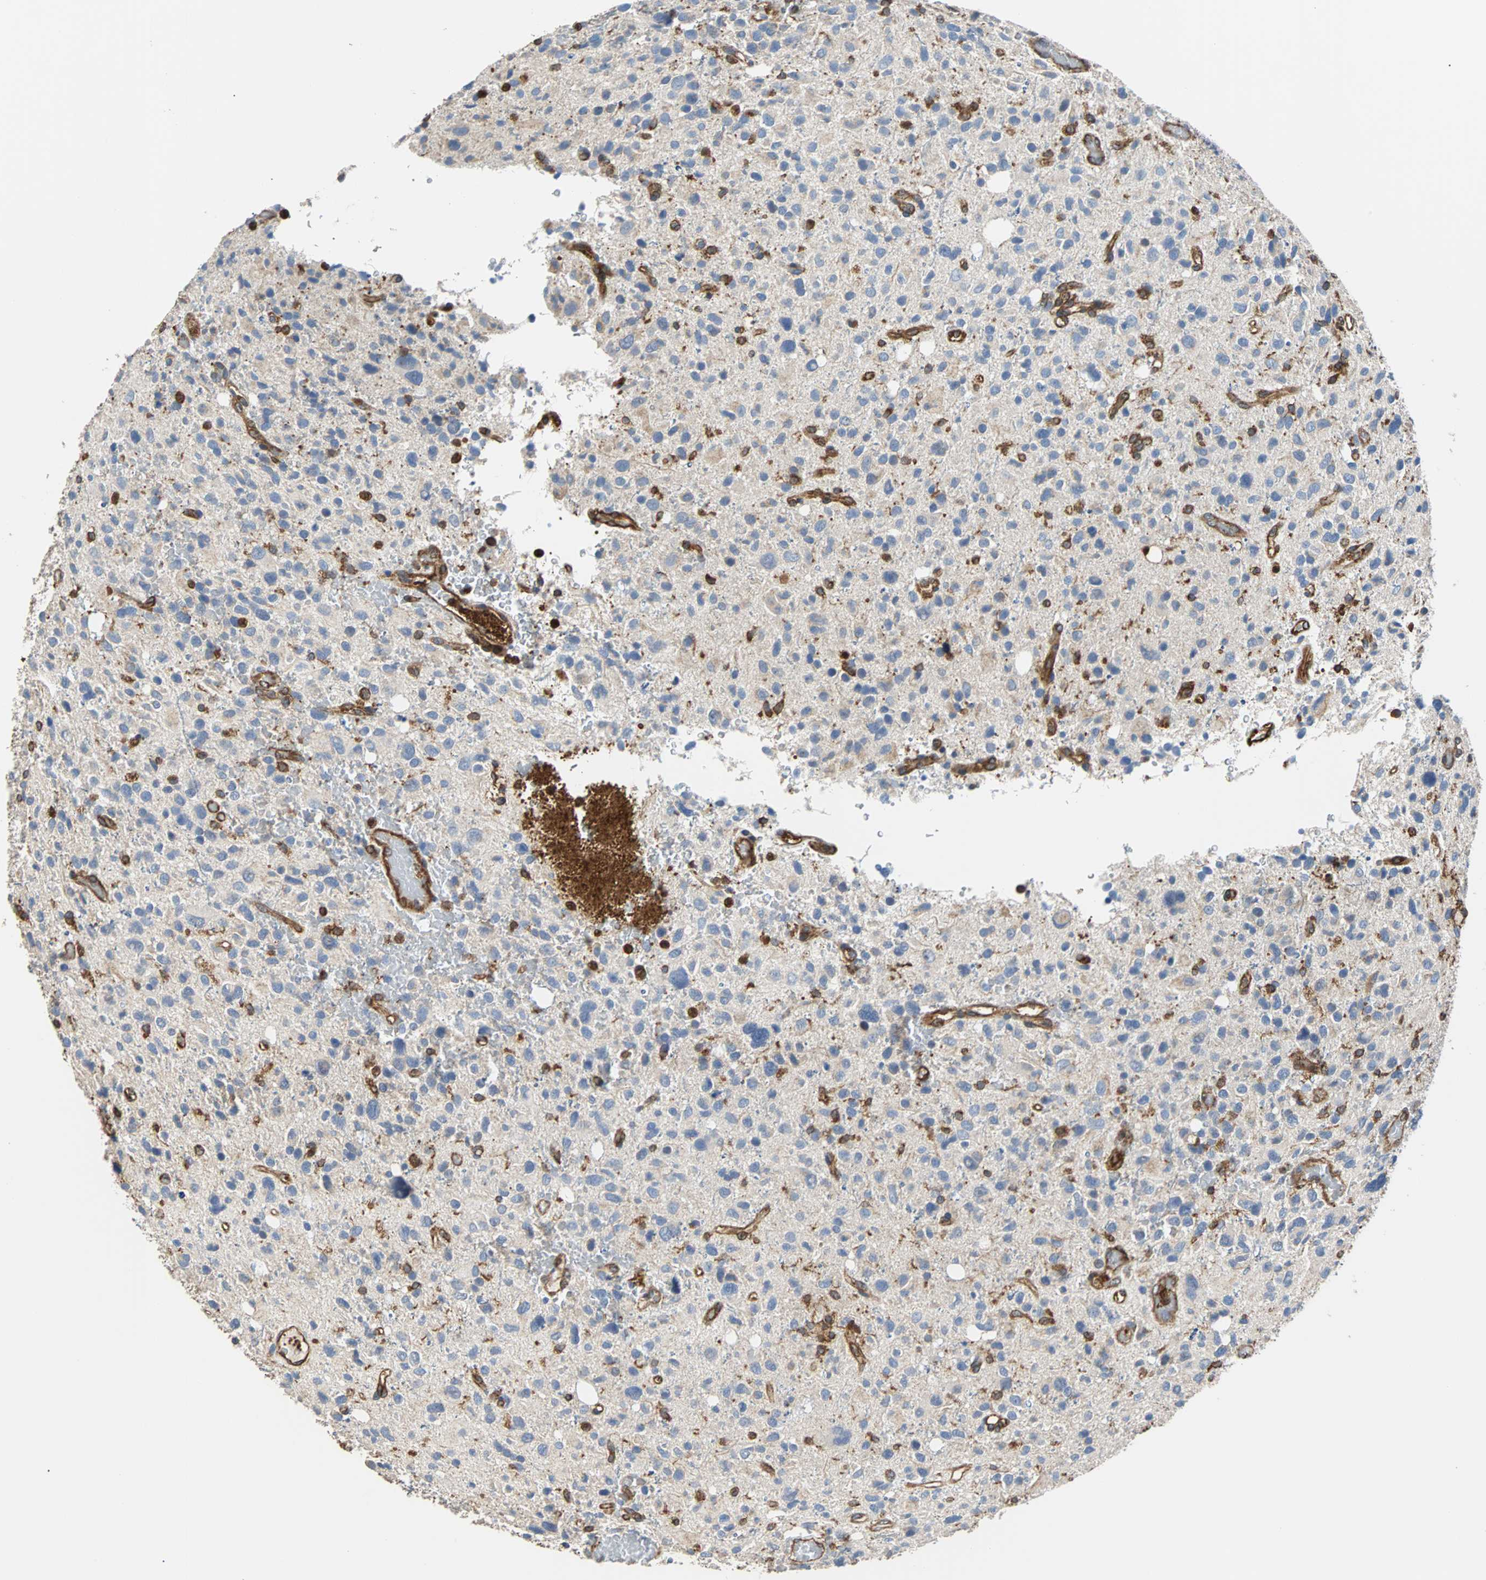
{"staining": {"intensity": "negative", "quantity": "none", "location": "none"}, "tissue": "glioma", "cell_type": "Tumor cells", "image_type": "cancer", "snomed": [{"axis": "morphology", "description": "Glioma, malignant, High grade"}, {"axis": "topography", "description": "Brain"}], "caption": "A micrograph of glioma stained for a protein reveals no brown staining in tumor cells. (Stains: DAB immunohistochemistry (IHC) with hematoxylin counter stain, Microscopy: brightfield microscopy at high magnification).", "gene": "PLCG2", "patient": {"sex": "male", "age": 48}}